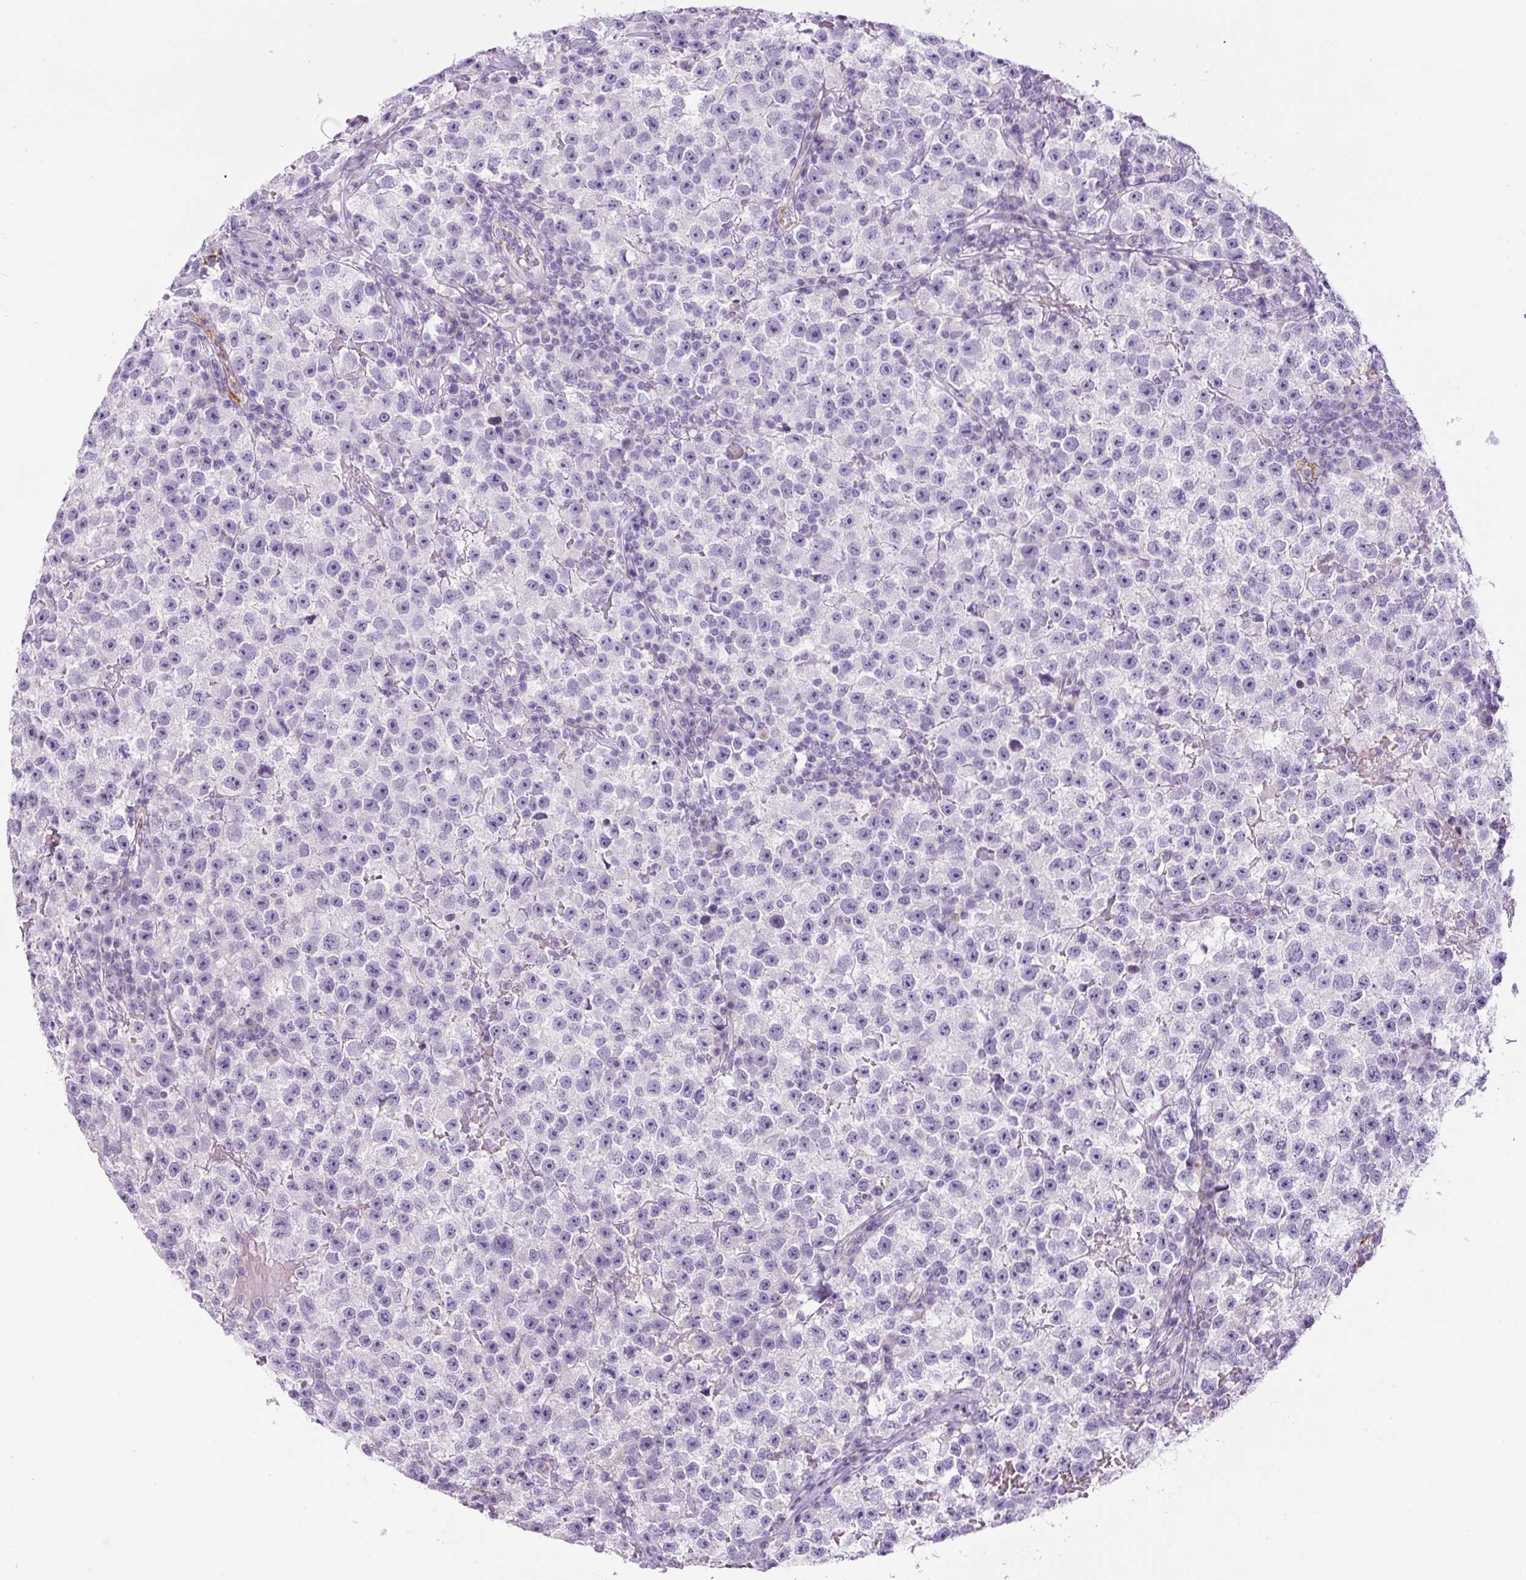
{"staining": {"intensity": "negative", "quantity": "none", "location": "none"}, "tissue": "testis cancer", "cell_type": "Tumor cells", "image_type": "cancer", "snomed": [{"axis": "morphology", "description": "Seminoma, NOS"}, {"axis": "topography", "description": "Testis"}], "caption": "Human seminoma (testis) stained for a protein using immunohistochemistry demonstrates no positivity in tumor cells.", "gene": "RSPO4", "patient": {"sex": "male", "age": 22}}